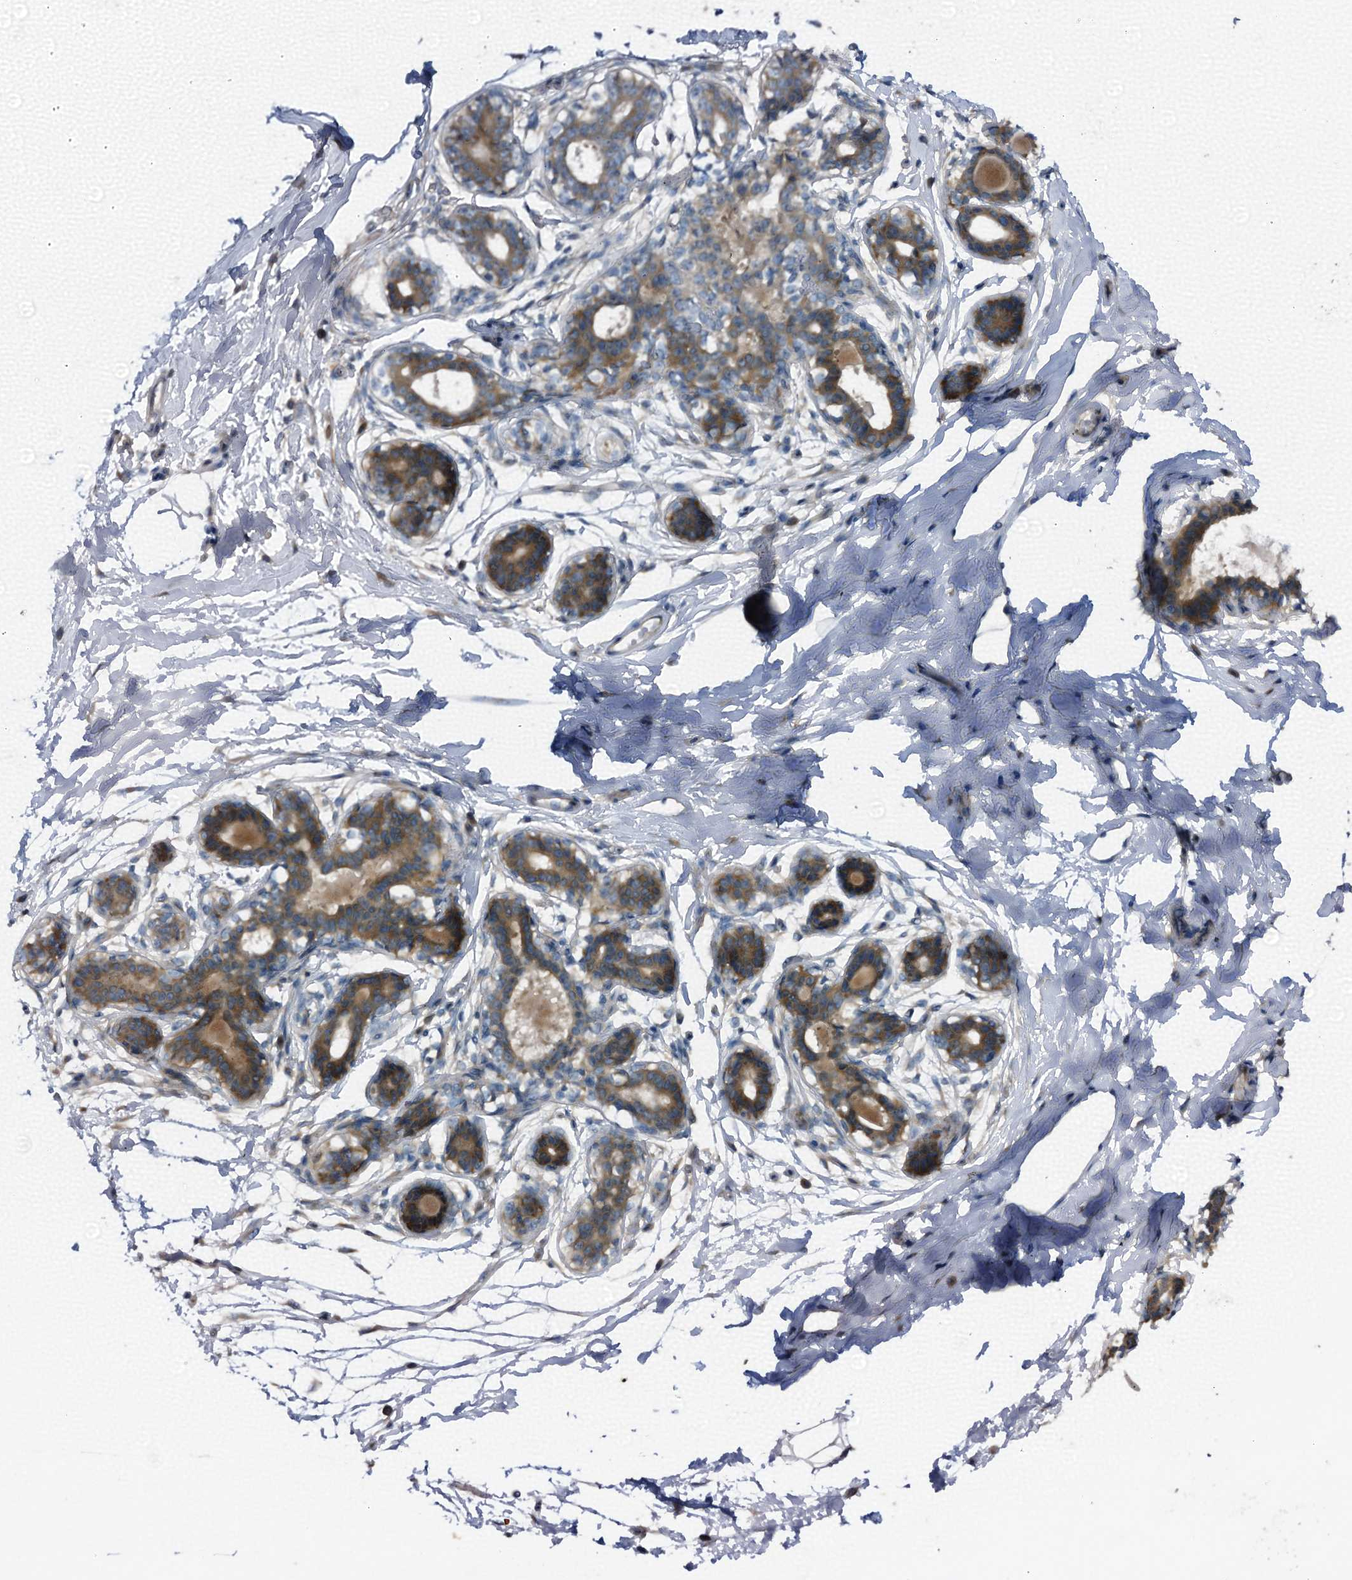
{"staining": {"intensity": "negative", "quantity": "none", "location": "none"}, "tissue": "breast", "cell_type": "Adipocytes", "image_type": "normal", "snomed": [{"axis": "morphology", "description": "Normal tissue, NOS"}, {"axis": "topography", "description": "Breast"}], "caption": "IHC image of unremarkable breast: breast stained with DAB (3,3'-diaminobenzidine) exhibits no significant protein positivity in adipocytes.", "gene": "STARD13", "patient": {"sex": "female", "age": 45}}